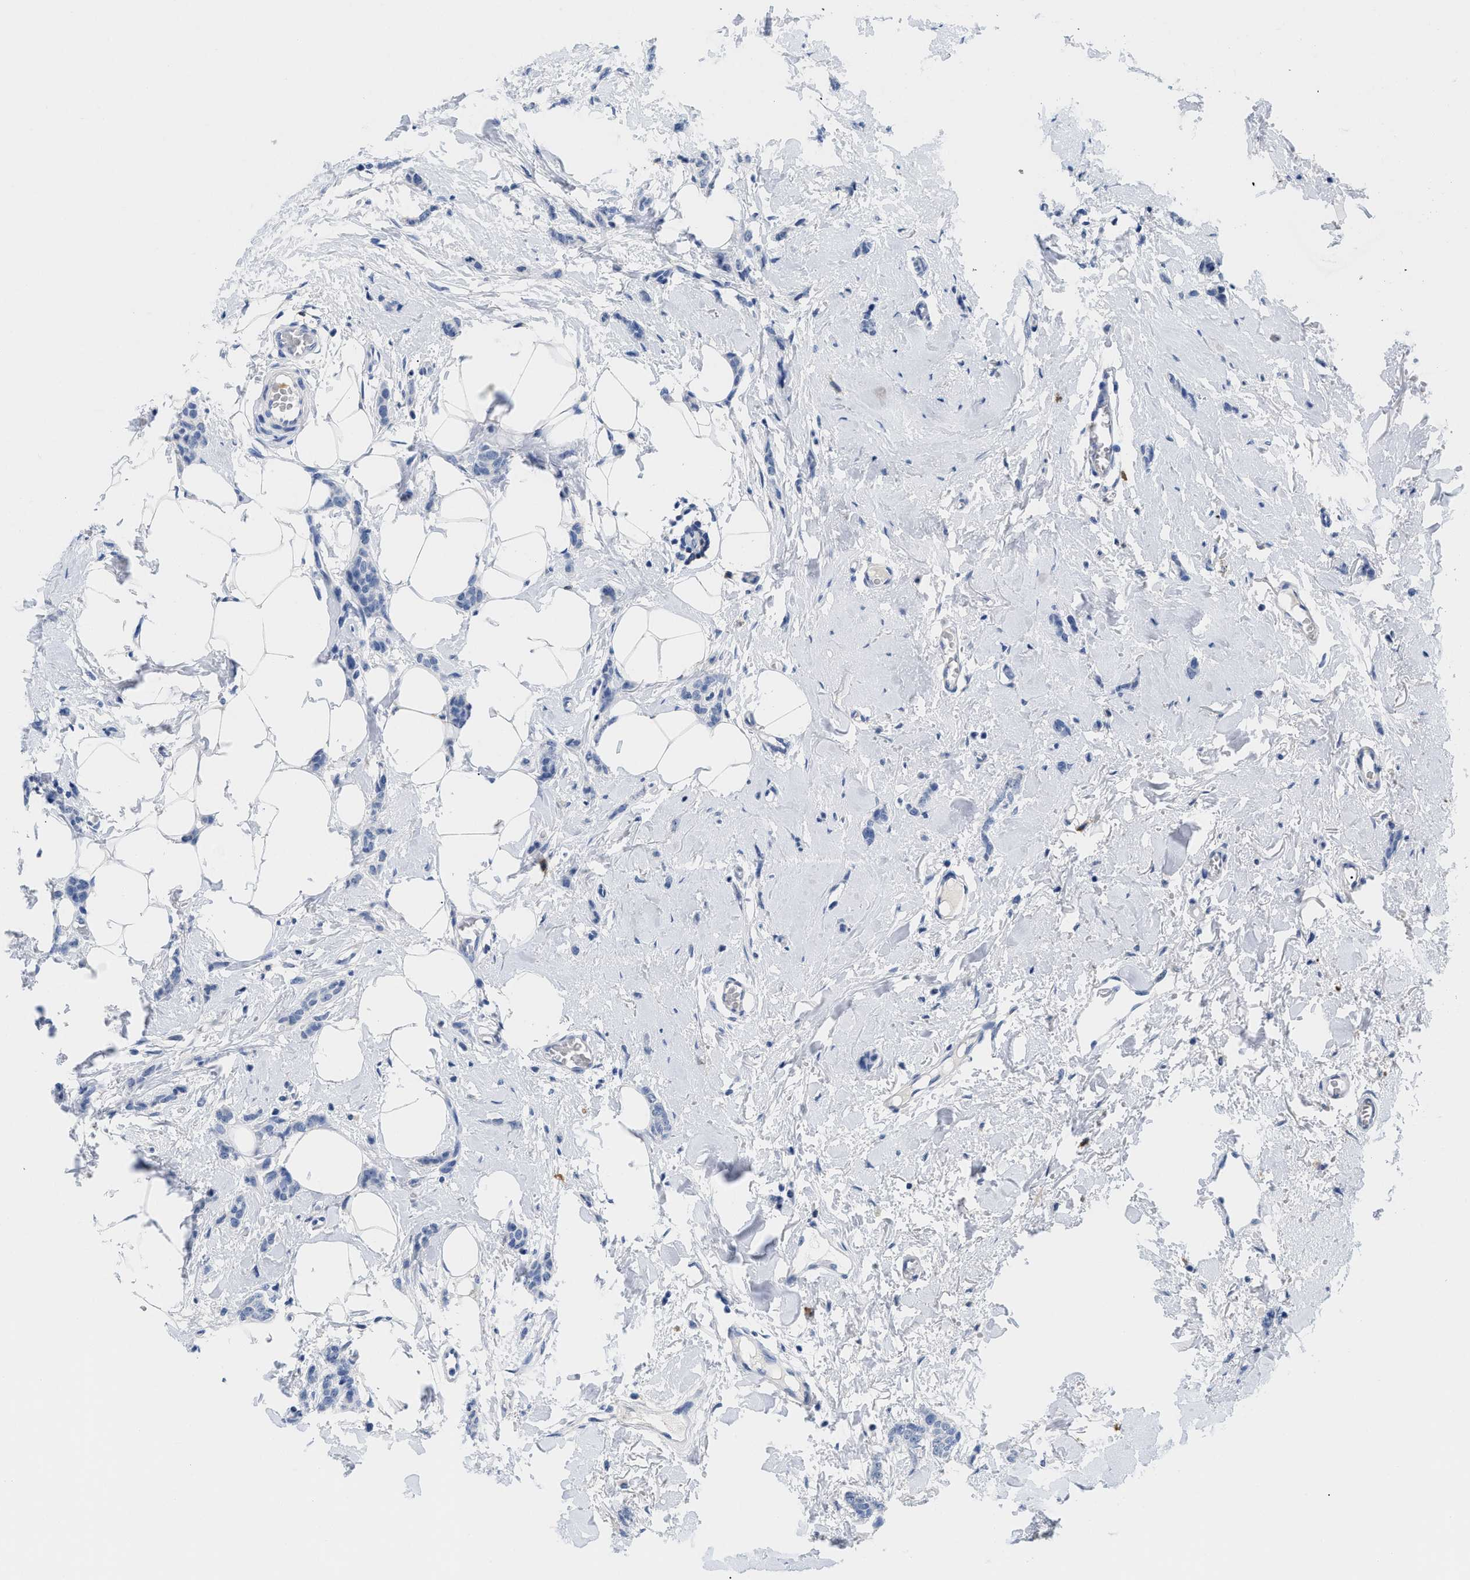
{"staining": {"intensity": "negative", "quantity": "none", "location": "none"}, "tissue": "breast cancer", "cell_type": "Tumor cells", "image_type": "cancer", "snomed": [{"axis": "morphology", "description": "Lobular carcinoma"}, {"axis": "topography", "description": "Skin"}, {"axis": "topography", "description": "Breast"}], "caption": "This is an IHC histopathology image of breast cancer. There is no expression in tumor cells.", "gene": "CR1", "patient": {"sex": "female", "age": 46}}